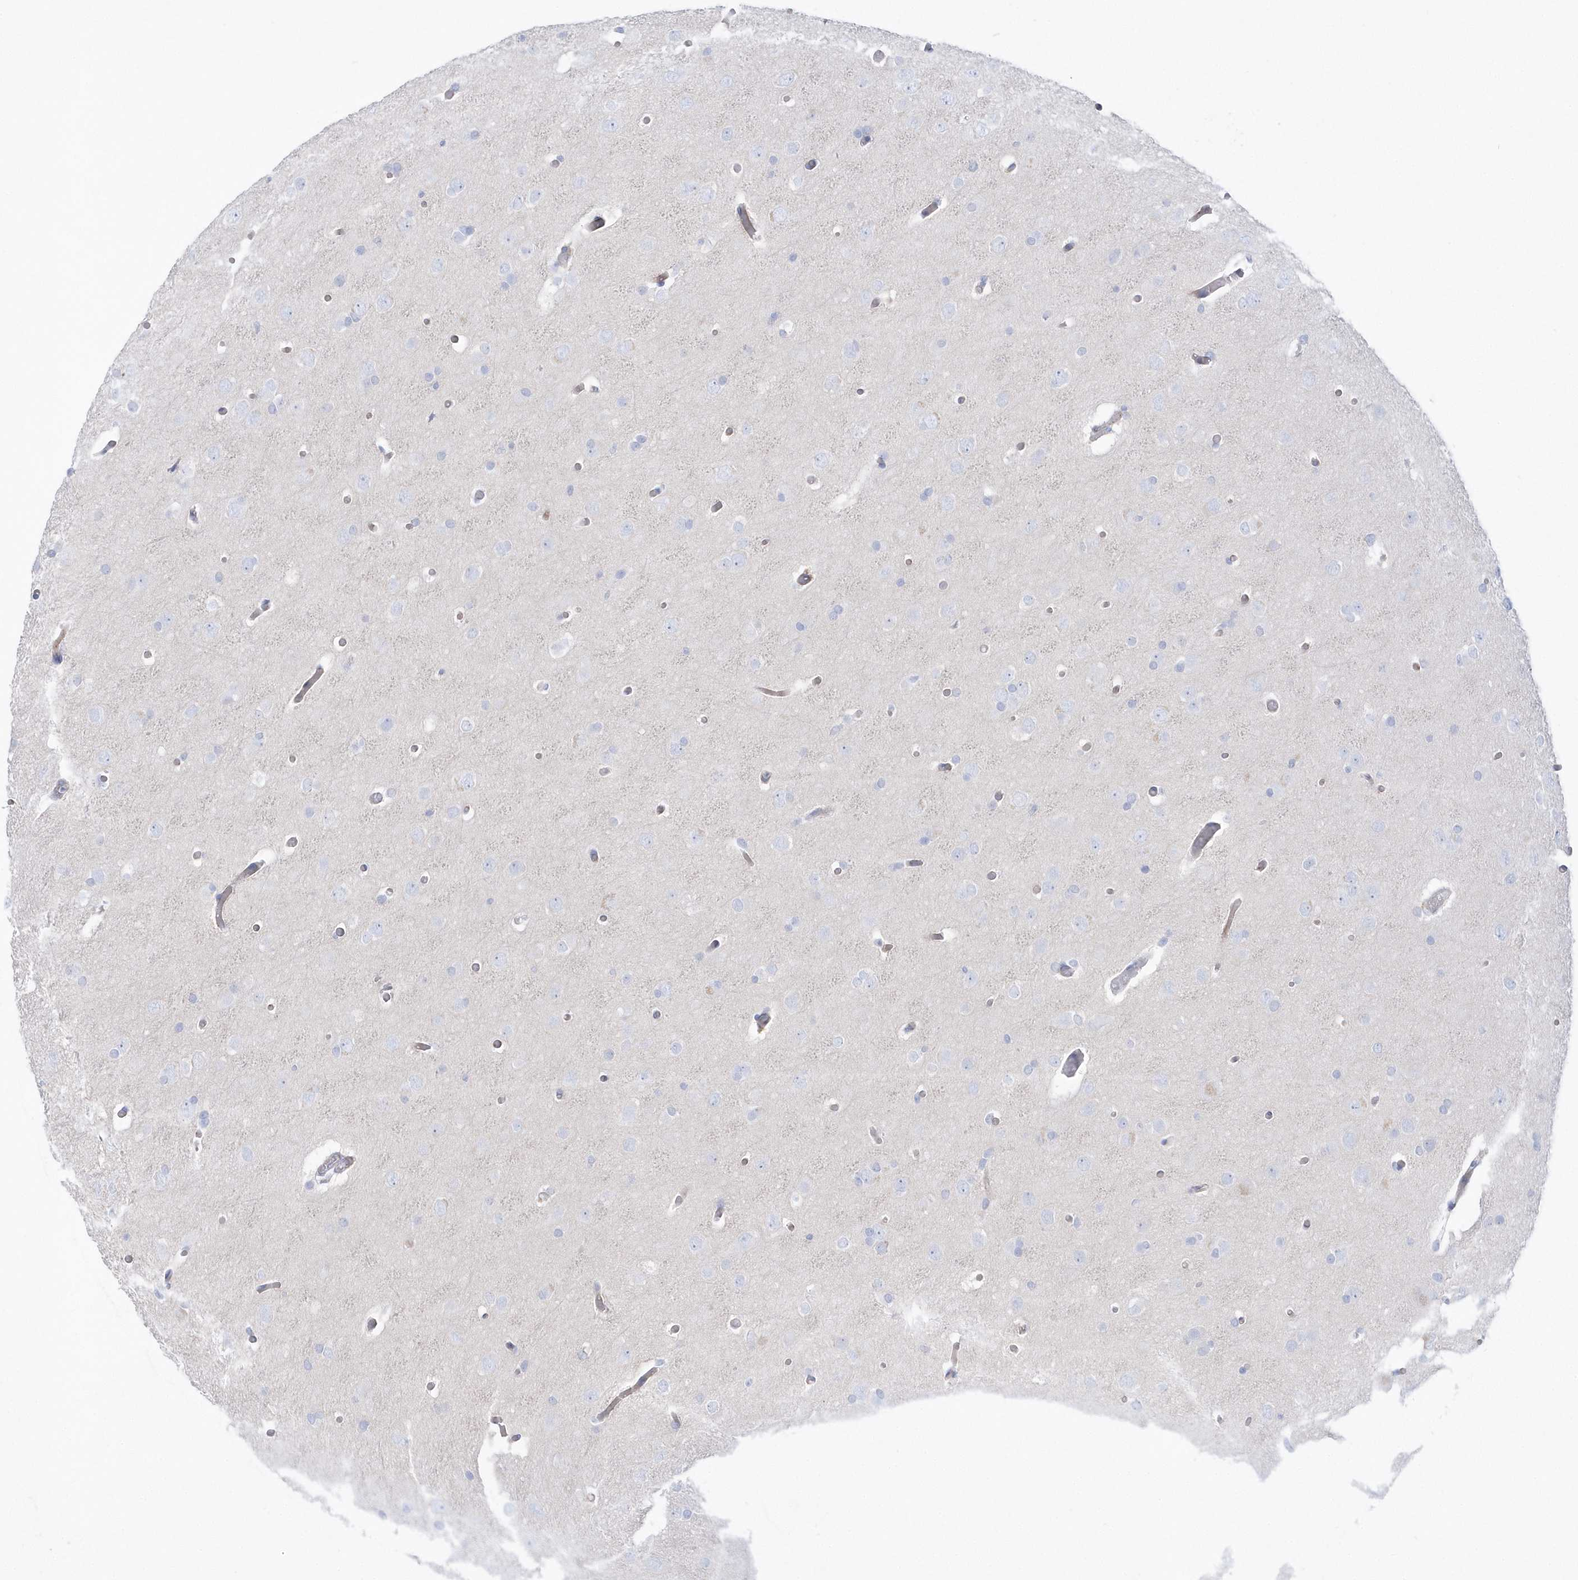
{"staining": {"intensity": "negative", "quantity": "none", "location": "none"}, "tissue": "glioma", "cell_type": "Tumor cells", "image_type": "cancer", "snomed": [{"axis": "morphology", "description": "Glioma, malignant, High grade"}, {"axis": "topography", "description": "Cerebral cortex"}], "caption": "Protein analysis of glioma displays no significant staining in tumor cells.", "gene": "TMCO6", "patient": {"sex": "female", "age": 36}}